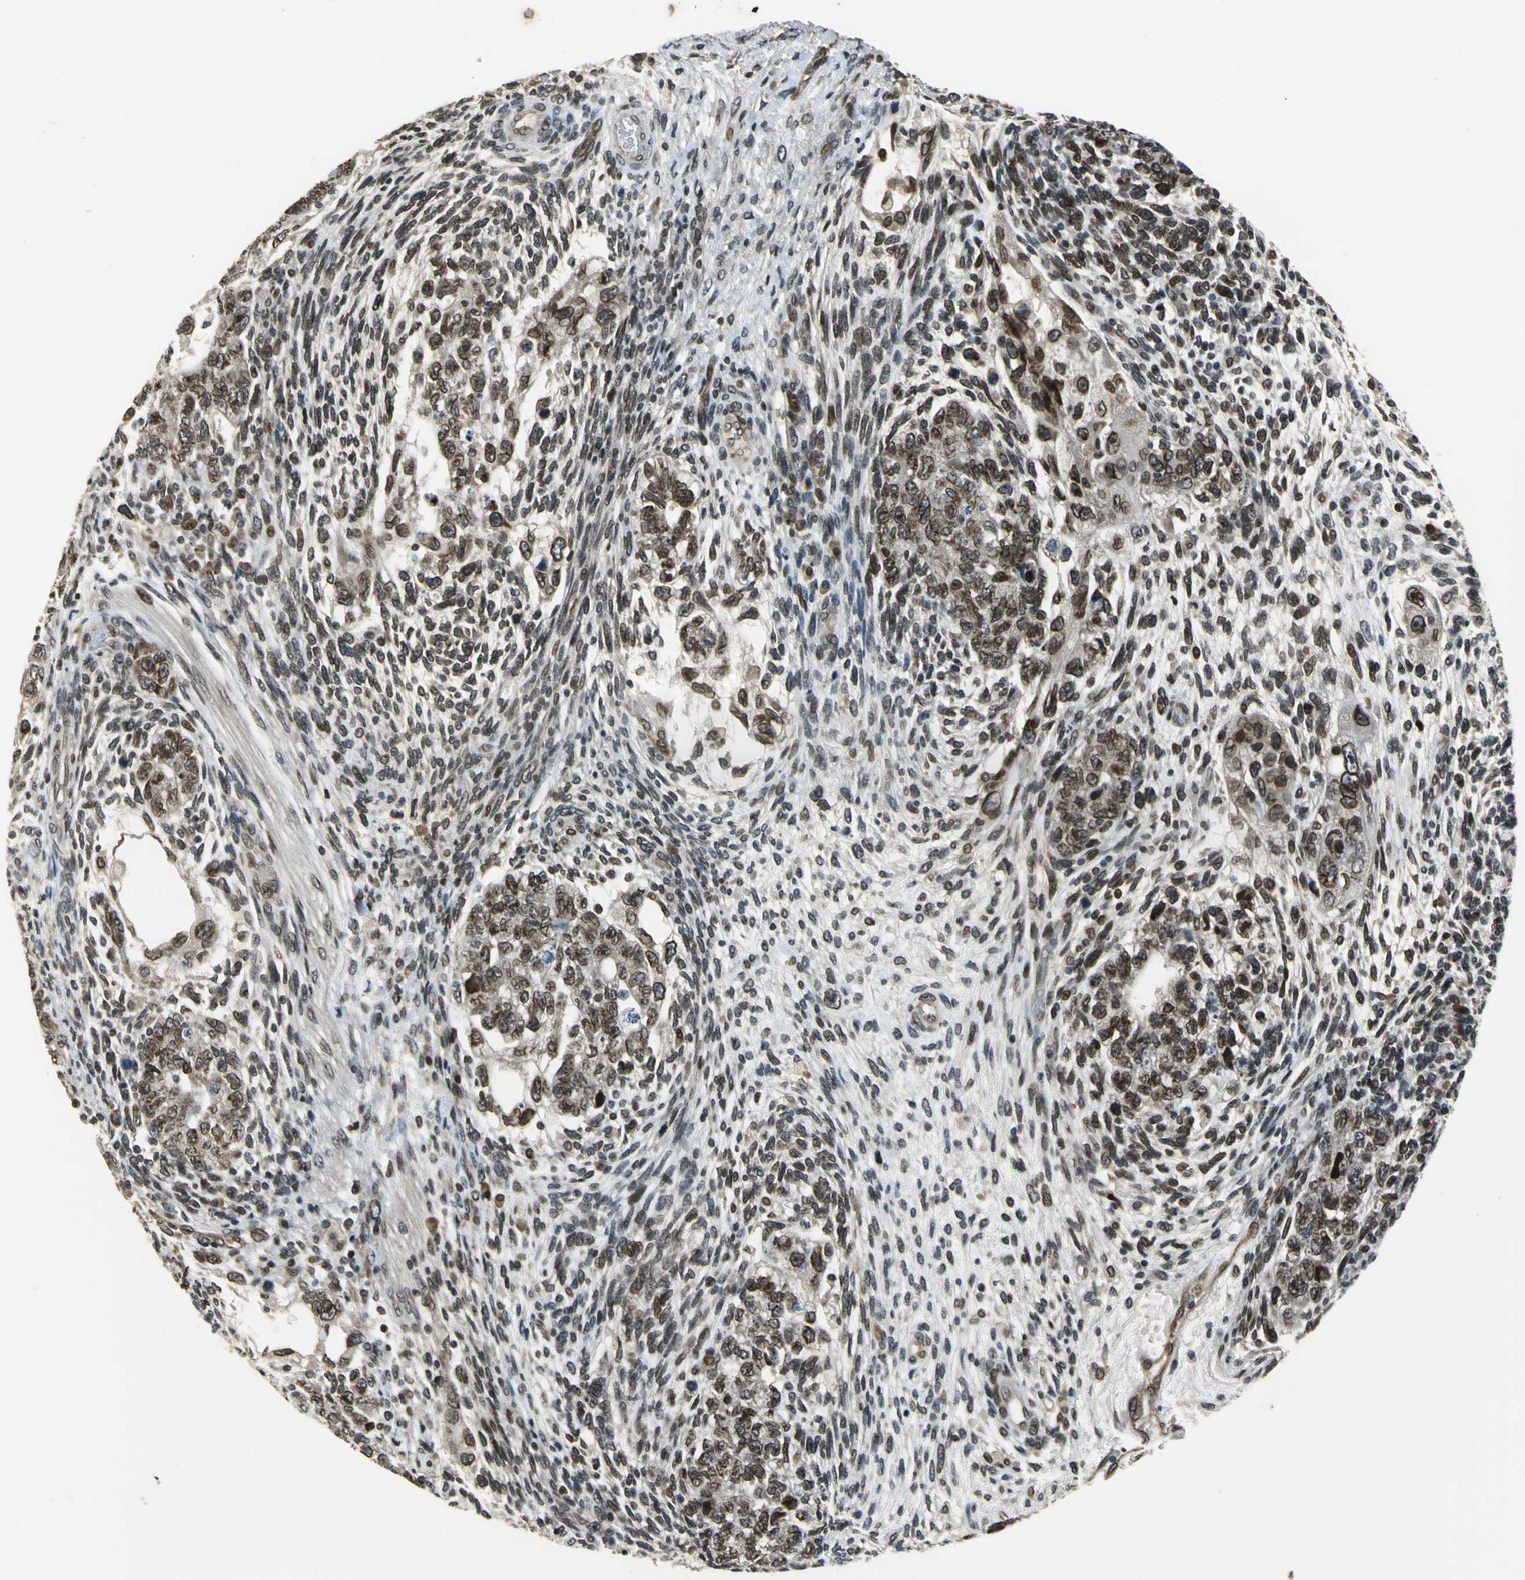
{"staining": {"intensity": "moderate", "quantity": ">75%", "location": "cytoplasmic/membranous,nuclear"}, "tissue": "testis cancer", "cell_type": "Tumor cells", "image_type": "cancer", "snomed": [{"axis": "morphology", "description": "Normal tissue, NOS"}, {"axis": "morphology", "description": "Carcinoma, Embryonal, NOS"}, {"axis": "topography", "description": "Testis"}], "caption": "A histopathology image of human embryonal carcinoma (testis) stained for a protein displays moderate cytoplasmic/membranous and nuclear brown staining in tumor cells.", "gene": "BRIP1", "patient": {"sex": "male", "age": 36}}